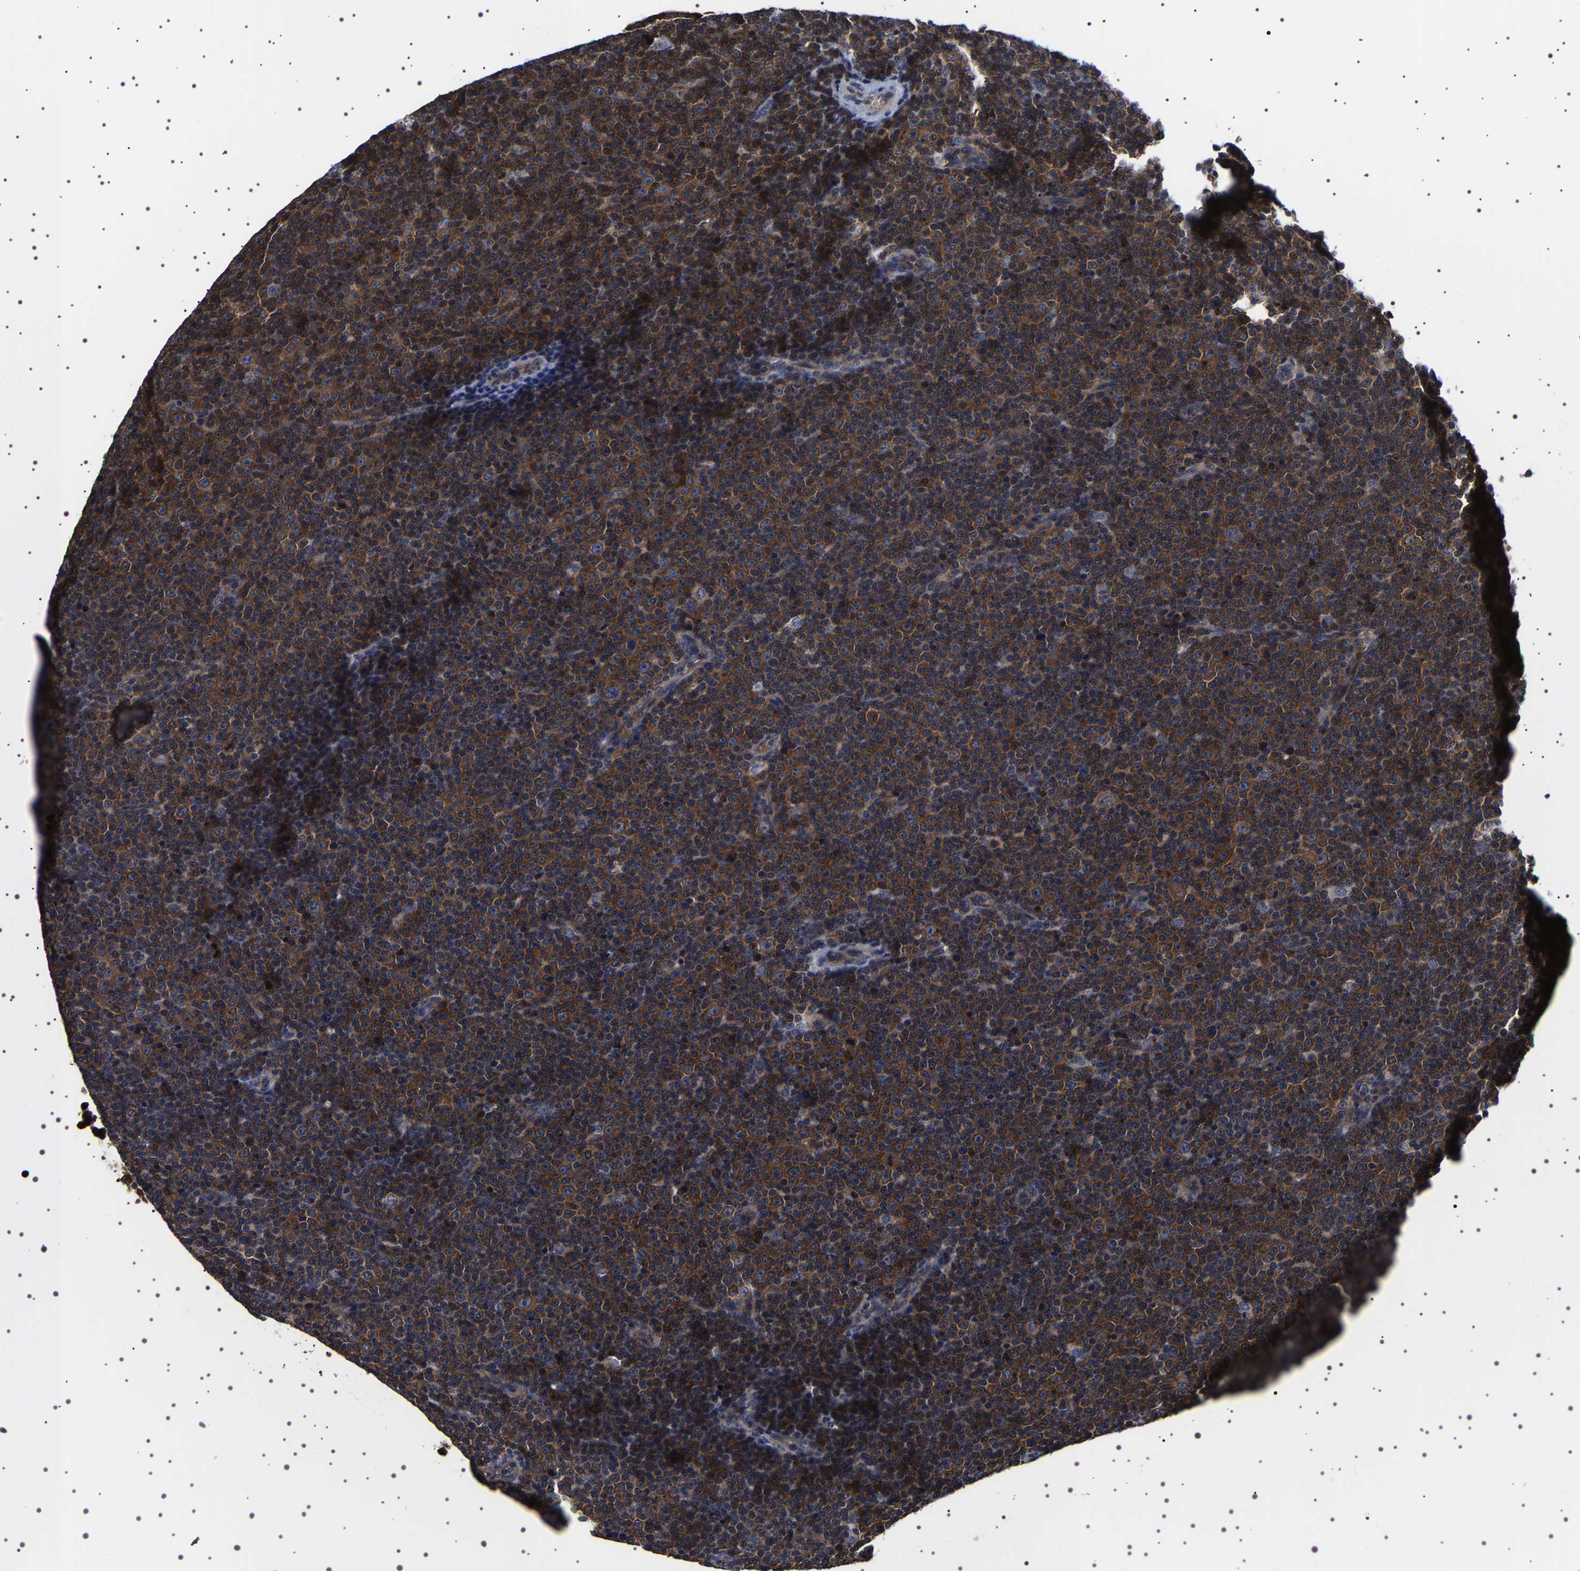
{"staining": {"intensity": "strong", "quantity": ">75%", "location": "cytoplasmic/membranous"}, "tissue": "lymphoma", "cell_type": "Tumor cells", "image_type": "cancer", "snomed": [{"axis": "morphology", "description": "Malignant lymphoma, non-Hodgkin's type, Low grade"}, {"axis": "topography", "description": "Lymph node"}], "caption": "Low-grade malignant lymphoma, non-Hodgkin's type was stained to show a protein in brown. There is high levels of strong cytoplasmic/membranous staining in approximately >75% of tumor cells.", "gene": "DARS1", "patient": {"sex": "female", "age": 67}}